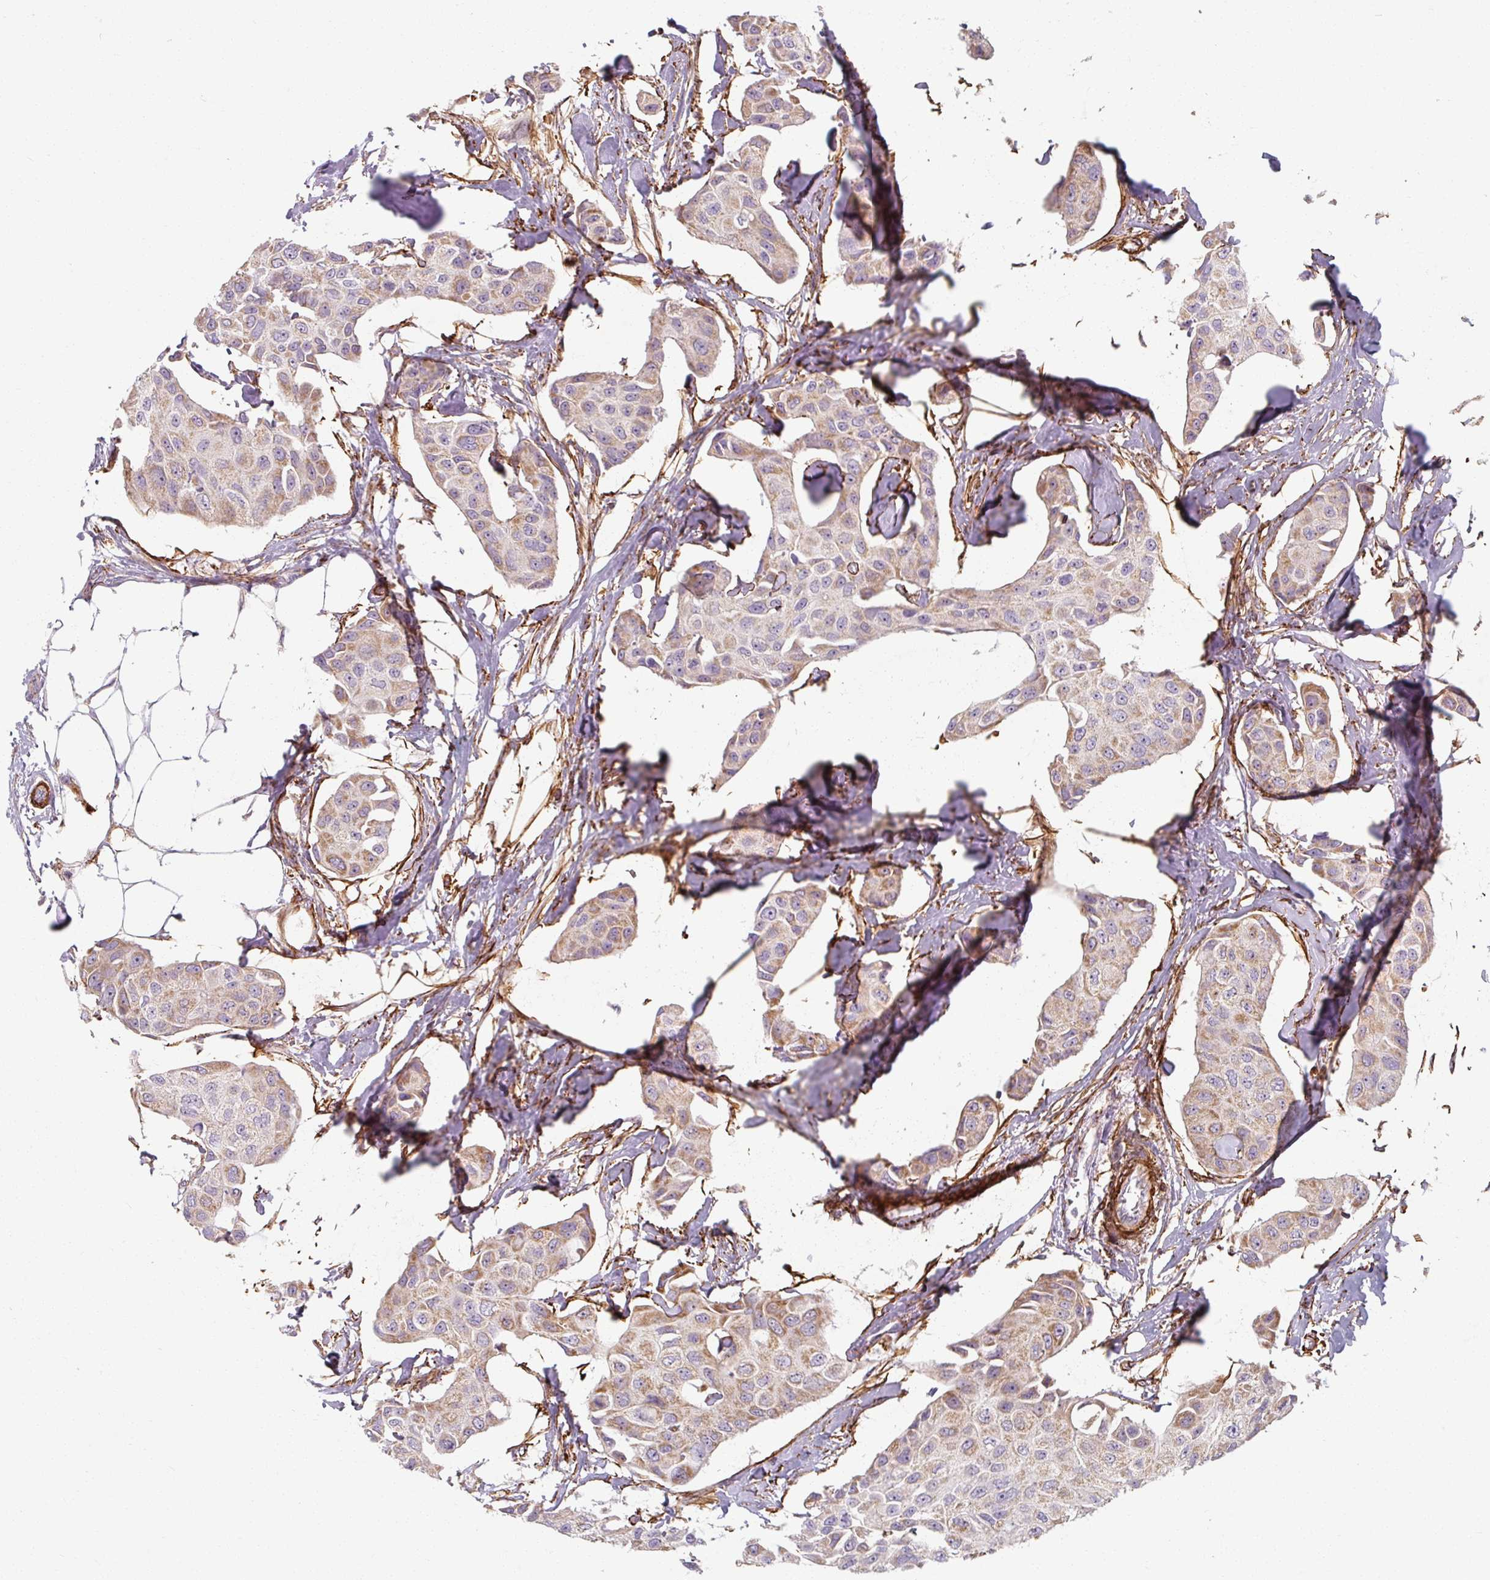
{"staining": {"intensity": "weak", "quantity": "25%-75%", "location": "cytoplasmic/membranous"}, "tissue": "breast cancer", "cell_type": "Tumor cells", "image_type": "cancer", "snomed": [{"axis": "morphology", "description": "Duct carcinoma"}, {"axis": "topography", "description": "Breast"}, {"axis": "topography", "description": "Lymph node"}], "caption": "IHC of human breast cancer (invasive ductal carcinoma) exhibits low levels of weak cytoplasmic/membranous expression in about 25%-75% of tumor cells.", "gene": "MRPS5", "patient": {"sex": "female", "age": 80}}